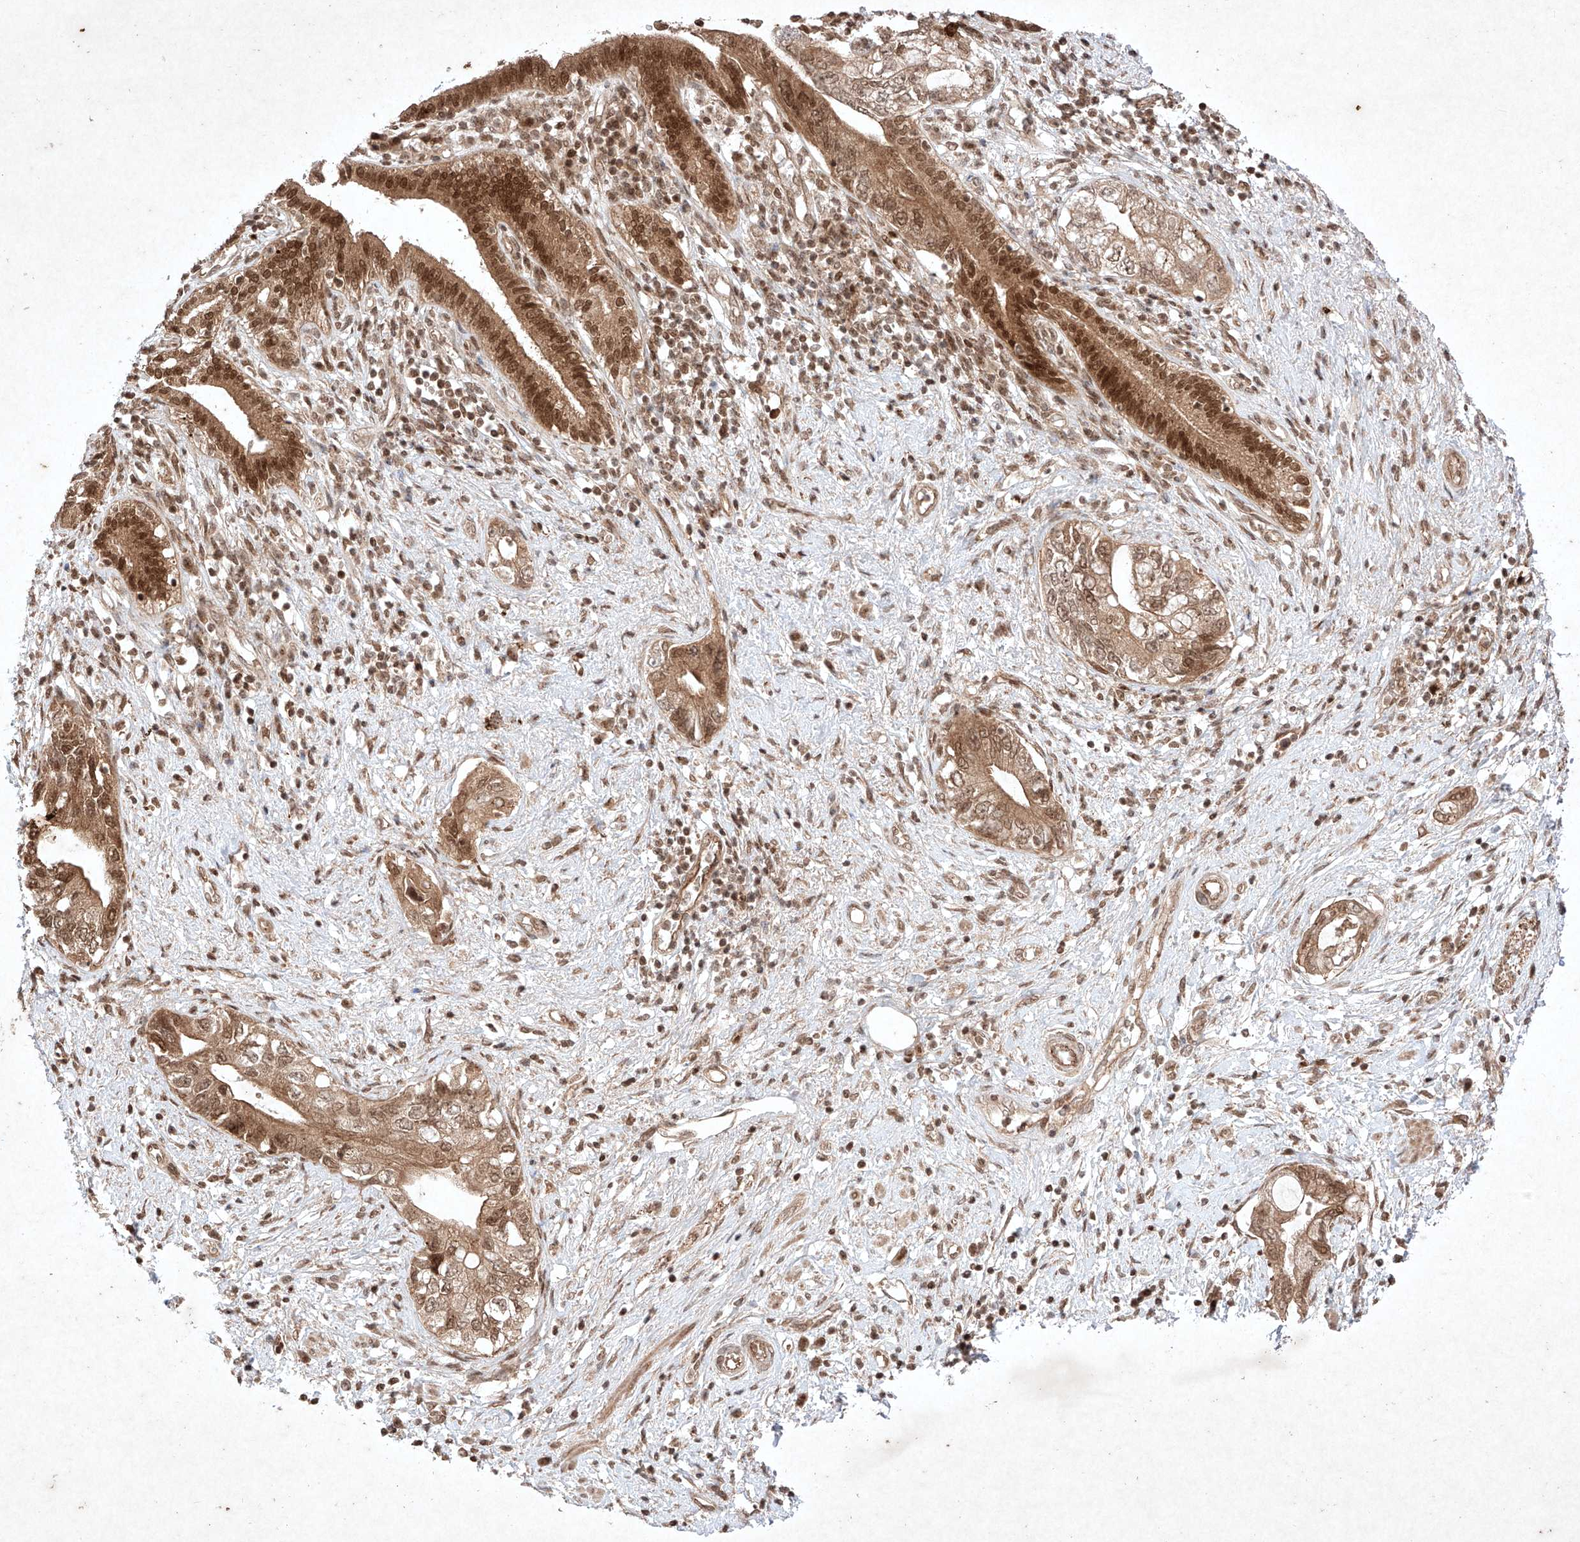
{"staining": {"intensity": "moderate", "quantity": ">75%", "location": "cytoplasmic/membranous,nuclear"}, "tissue": "pancreatic cancer", "cell_type": "Tumor cells", "image_type": "cancer", "snomed": [{"axis": "morphology", "description": "Adenocarcinoma, NOS"}, {"axis": "topography", "description": "Pancreas"}], "caption": "This histopathology image exhibits immunohistochemistry staining of pancreatic cancer (adenocarcinoma), with medium moderate cytoplasmic/membranous and nuclear expression in approximately >75% of tumor cells.", "gene": "RNF31", "patient": {"sex": "female", "age": 73}}